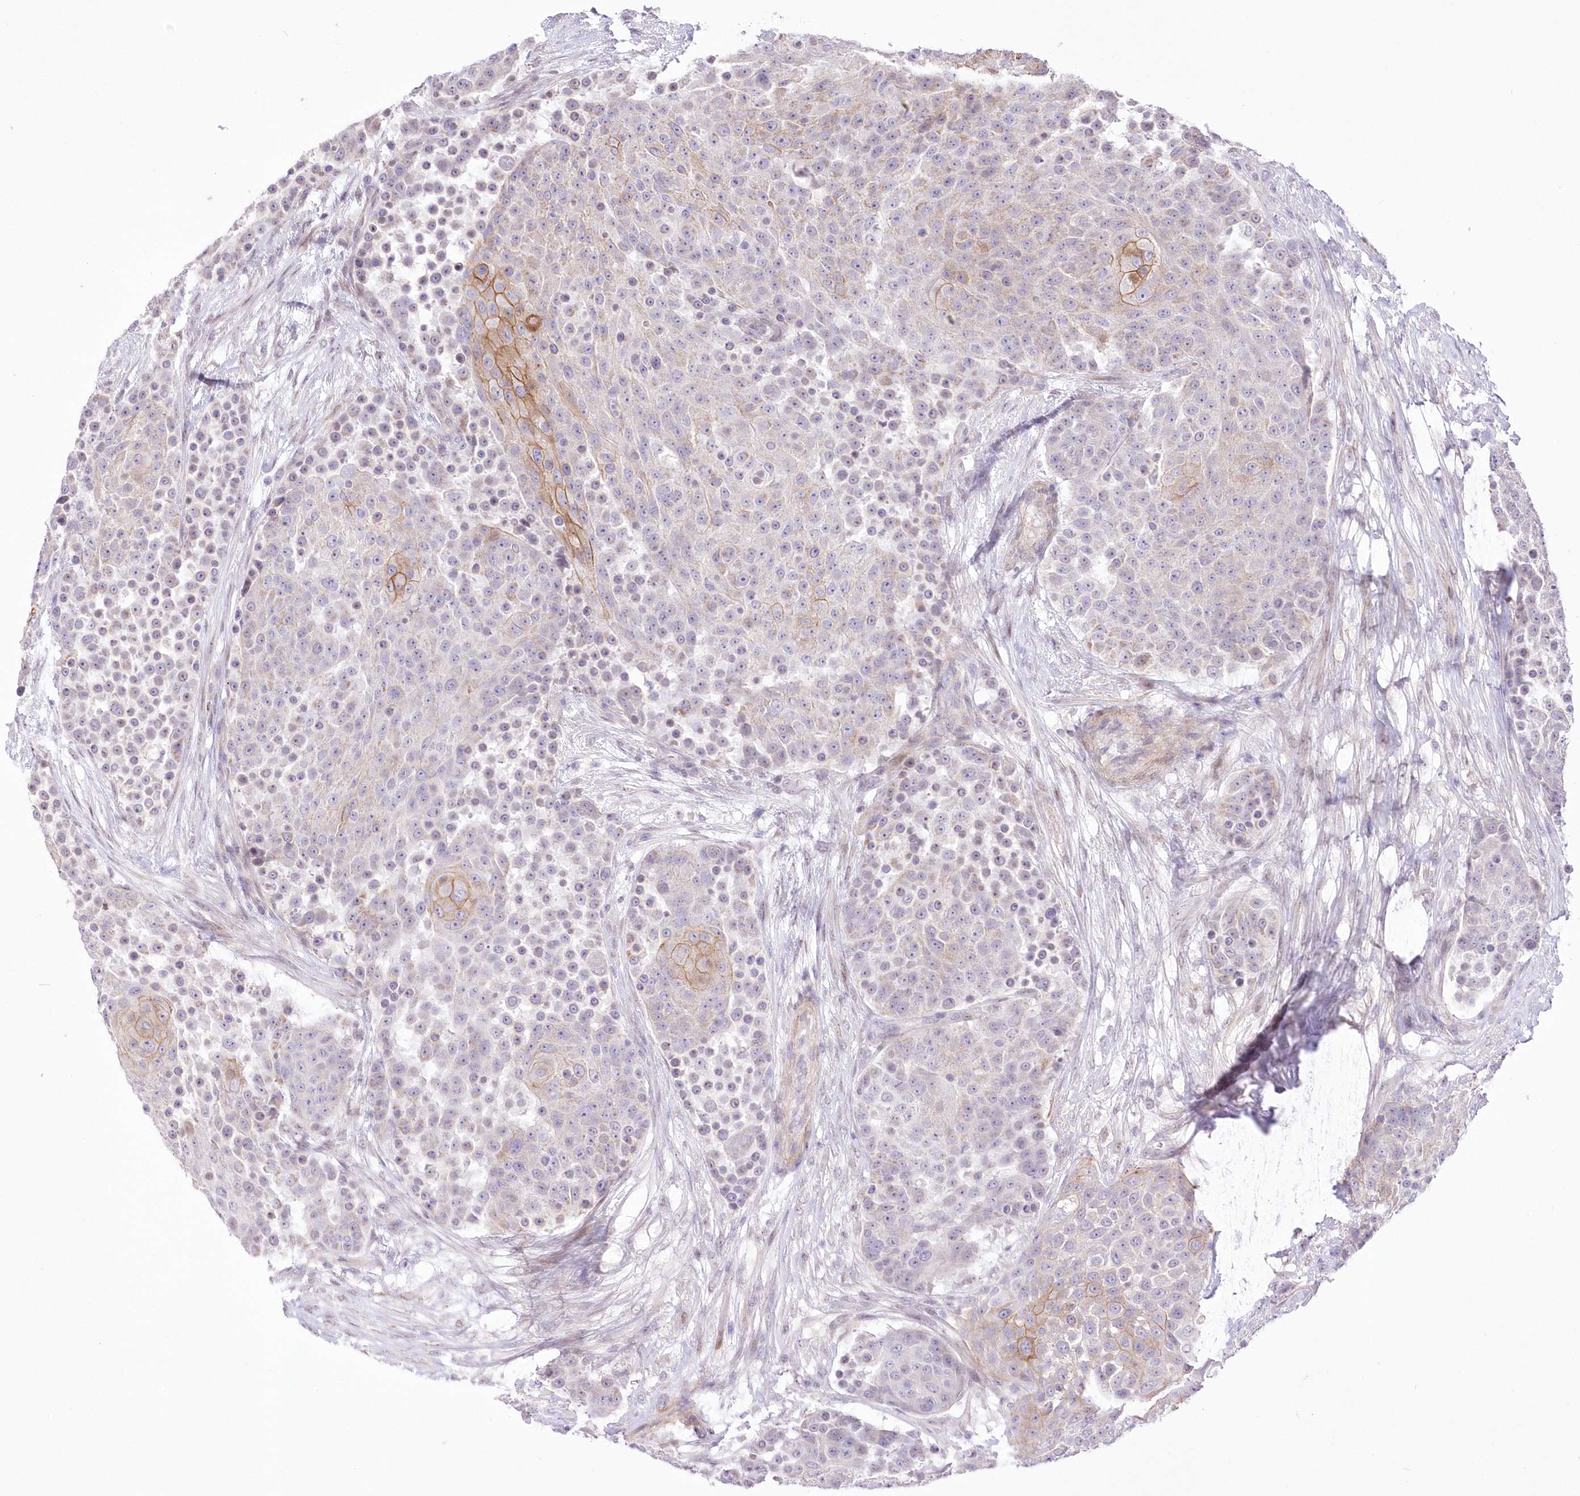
{"staining": {"intensity": "moderate", "quantity": "<25%", "location": "cytoplasmic/membranous"}, "tissue": "urothelial cancer", "cell_type": "Tumor cells", "image_type": "cancer", "snomed": [{"axis": "morphology", "description": "Urothelial carcinoma, High grade"}, {"axis": "topography", "description": "Urinary bladder"}], "caption": "Protein staining exhibits moderate cytoplasmic/membranous expression in about <25% of tumor cells in high-grade urothelial carcinoma.", "gene": "FAM241B", "patient": {"sex": "female", "age": 63}}